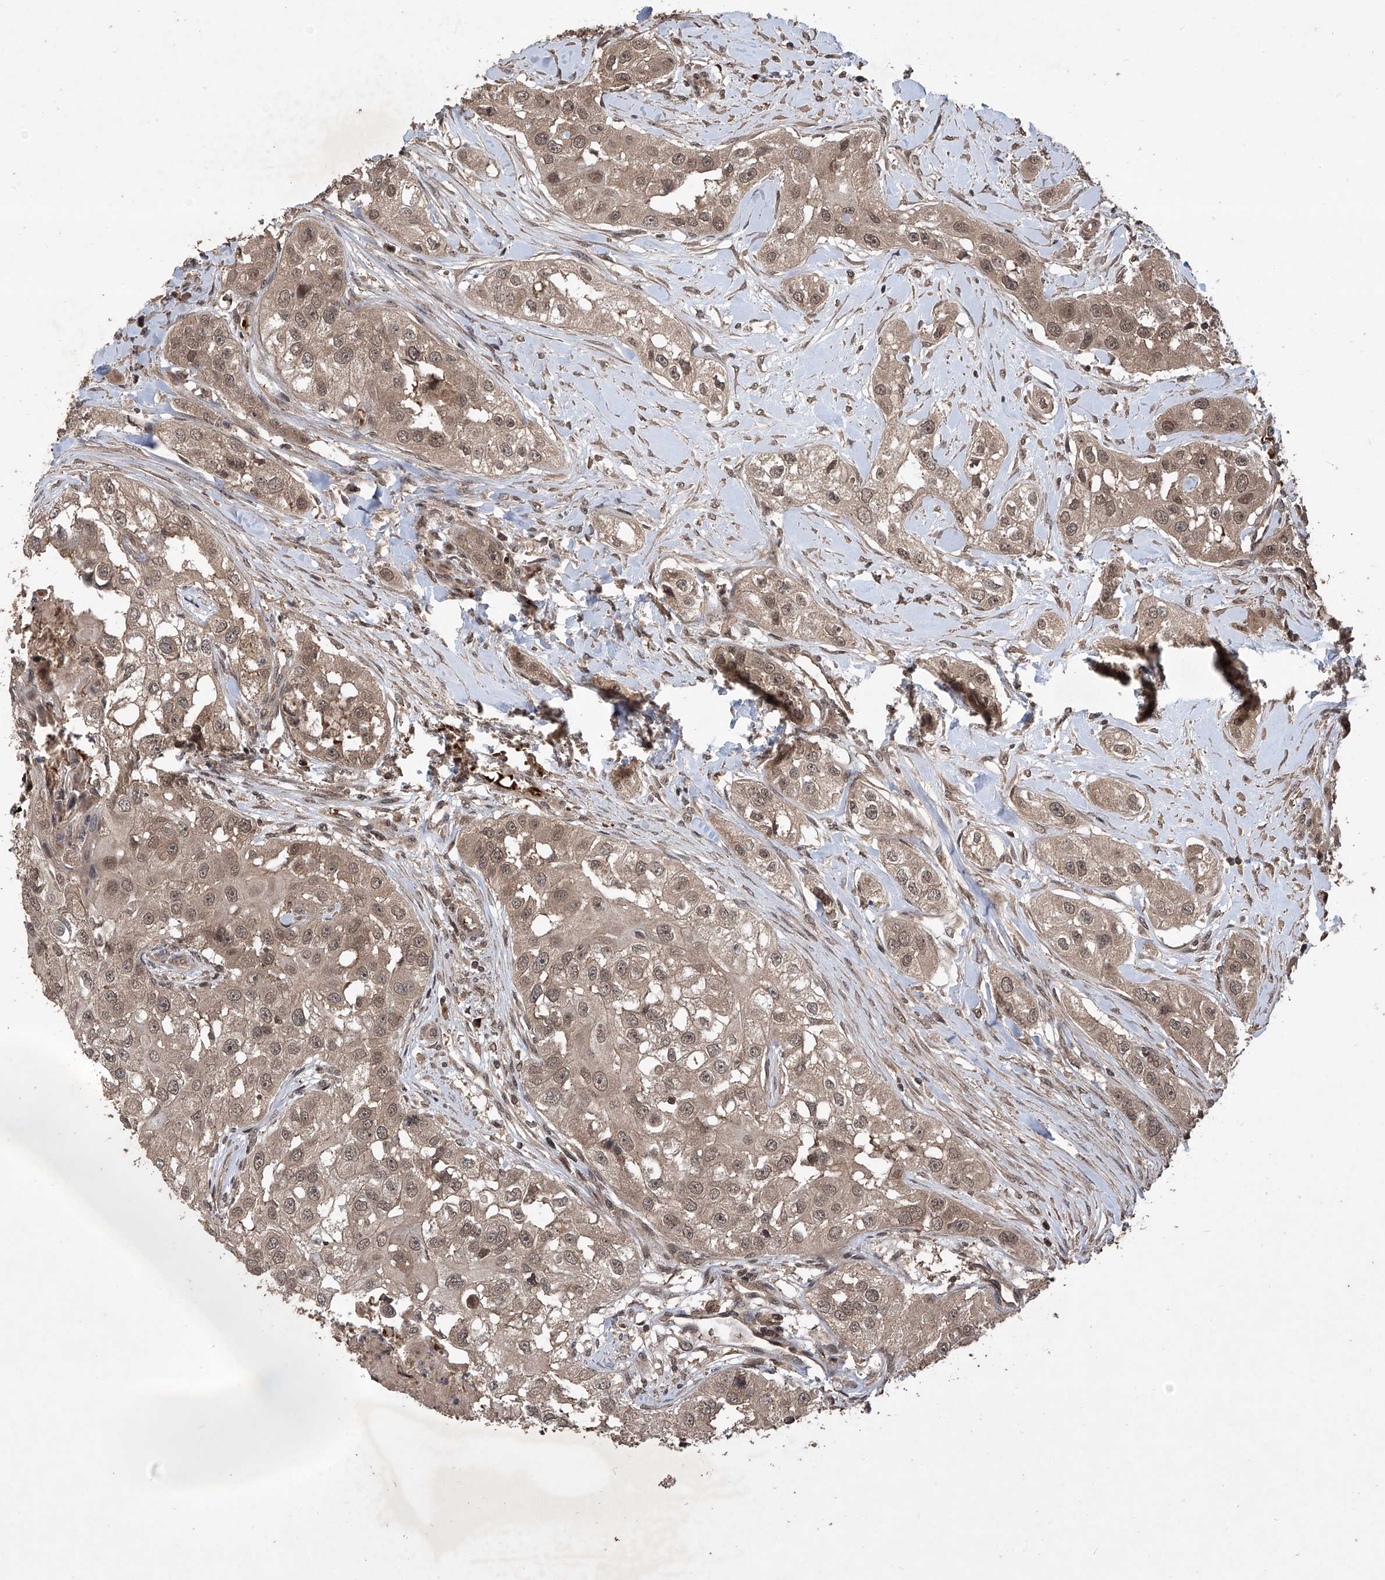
{"staining": {"intensity": "weak", "quantity": ">75%", "location": "cytoplasmic/membranous,nuclear"}, "tissue": "head and neck cancer", "cell_type": "Tumor cells", "image_type": "cancer", "snomed": [{"axis": "morphology", "description": "Normal tissue, NOS"}, {"axis": "morphology", "description": "Squamous cell carcinoma, NOS"}, {"axis": "topography", "description": "Skeletal muscle"}, {"axis": "topography", "description": "Head-Neck"}], "caption": "Brown immunohistochemical staining in human head and neck cancer (squamous cell carcinoma) displays weak cytoplasmic/membranous and nuclear expression in approximately >75% of tumor cells. (IHC, brightfield microscopy, high magnification).", "gene": "LYSMD4", "patient": {"sex": "male", "age": 51}}